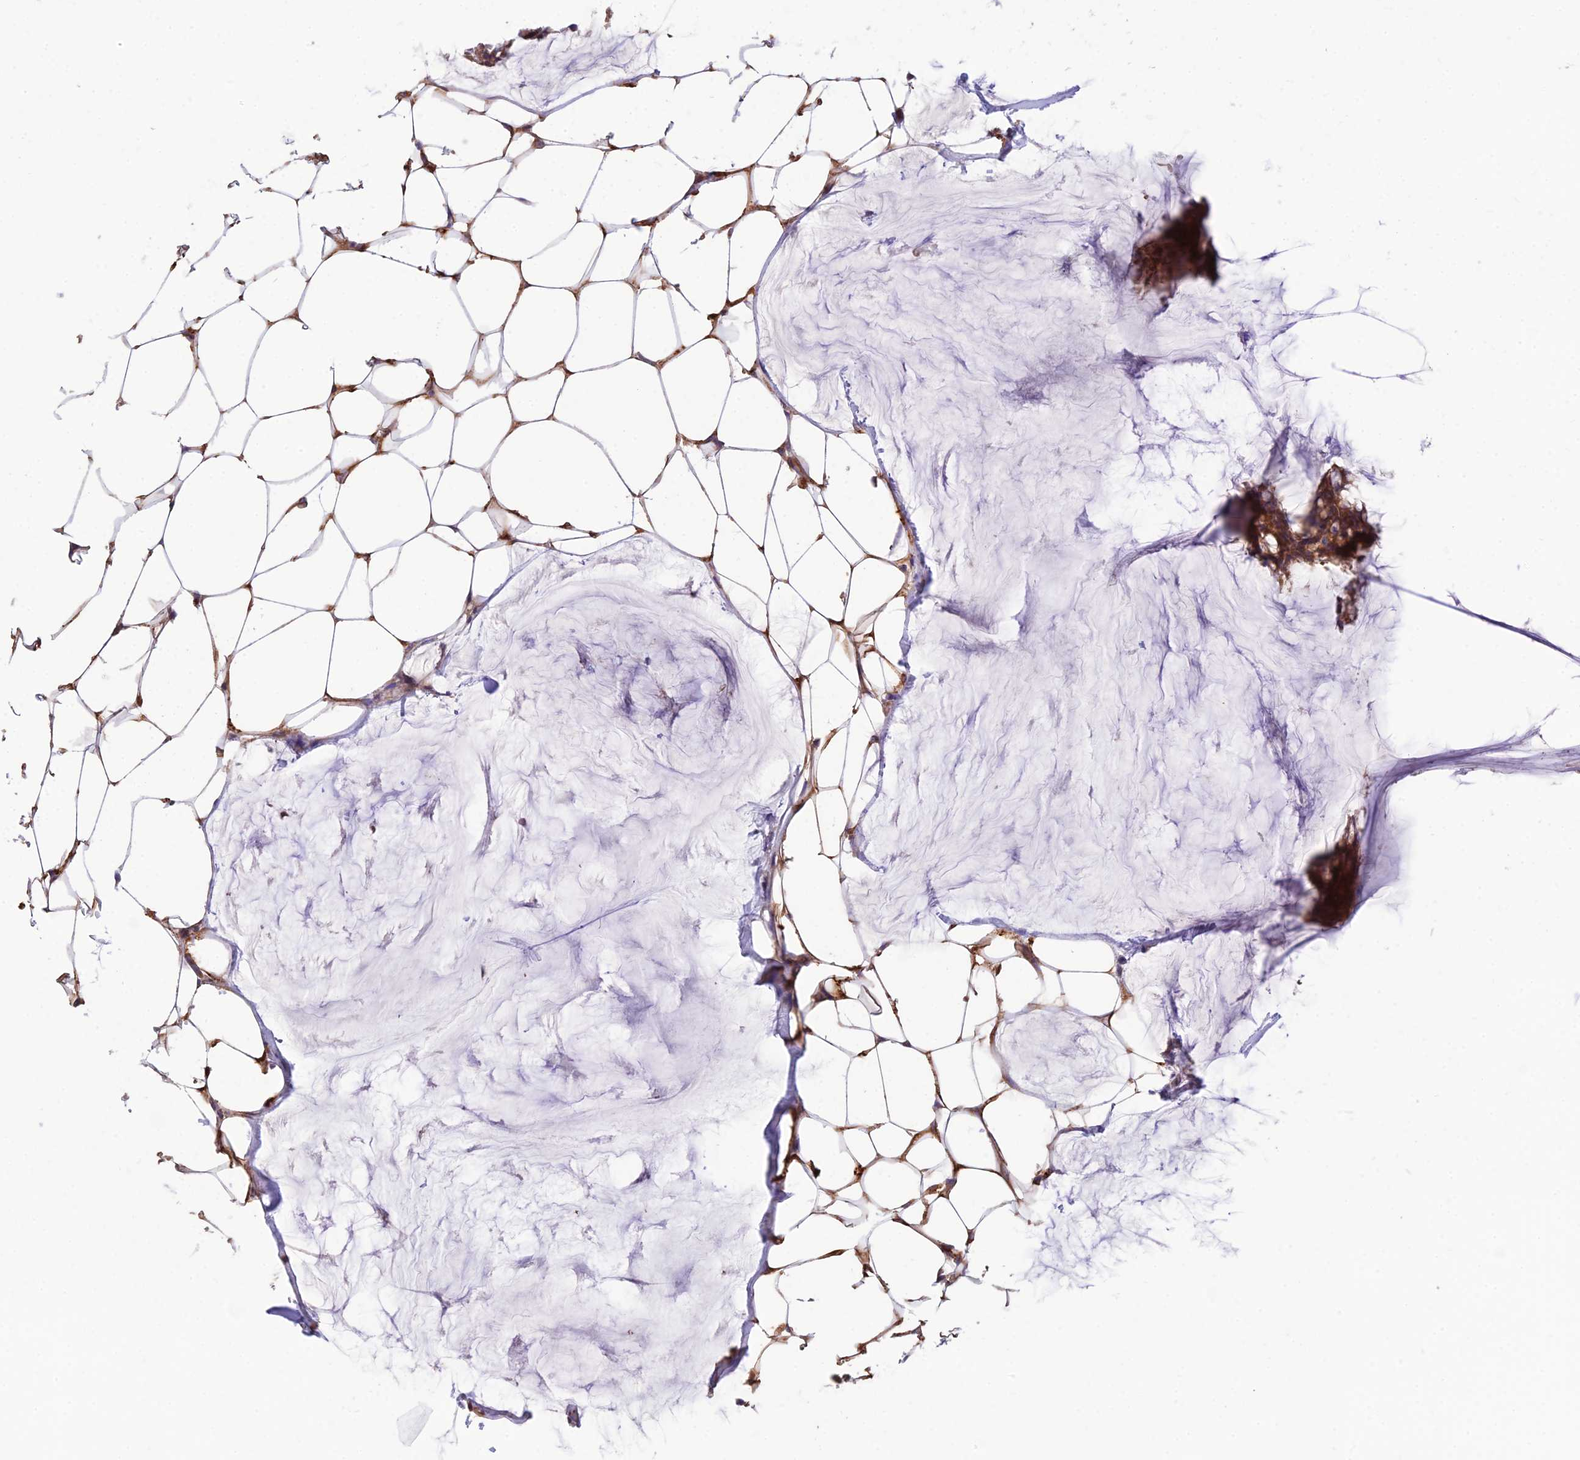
{"staining": {"intensity": "strong", "quantity": ">75%", "location": "cytoplasmic/membranous"}, "tissue": "breast cancer", "cell_type": "Tumor cells", "image_type": "cancer", "snomed": [{"axis": "morphology", "description": "Duct carcinoma"}, {"axis": "topography", "description": "Breast"}], "caption": "Protein expression analysis of breast cancer demonstrates strong cytoplasmic/membranous positivity in approximately >75% of tumor cells. (Stains: DAB in brown, nuclei in blue, Microscopy: brightfield microscopy at high magnification).", "gene": "TRIM43B", "patient": {"sex": "female", "age": 93}}